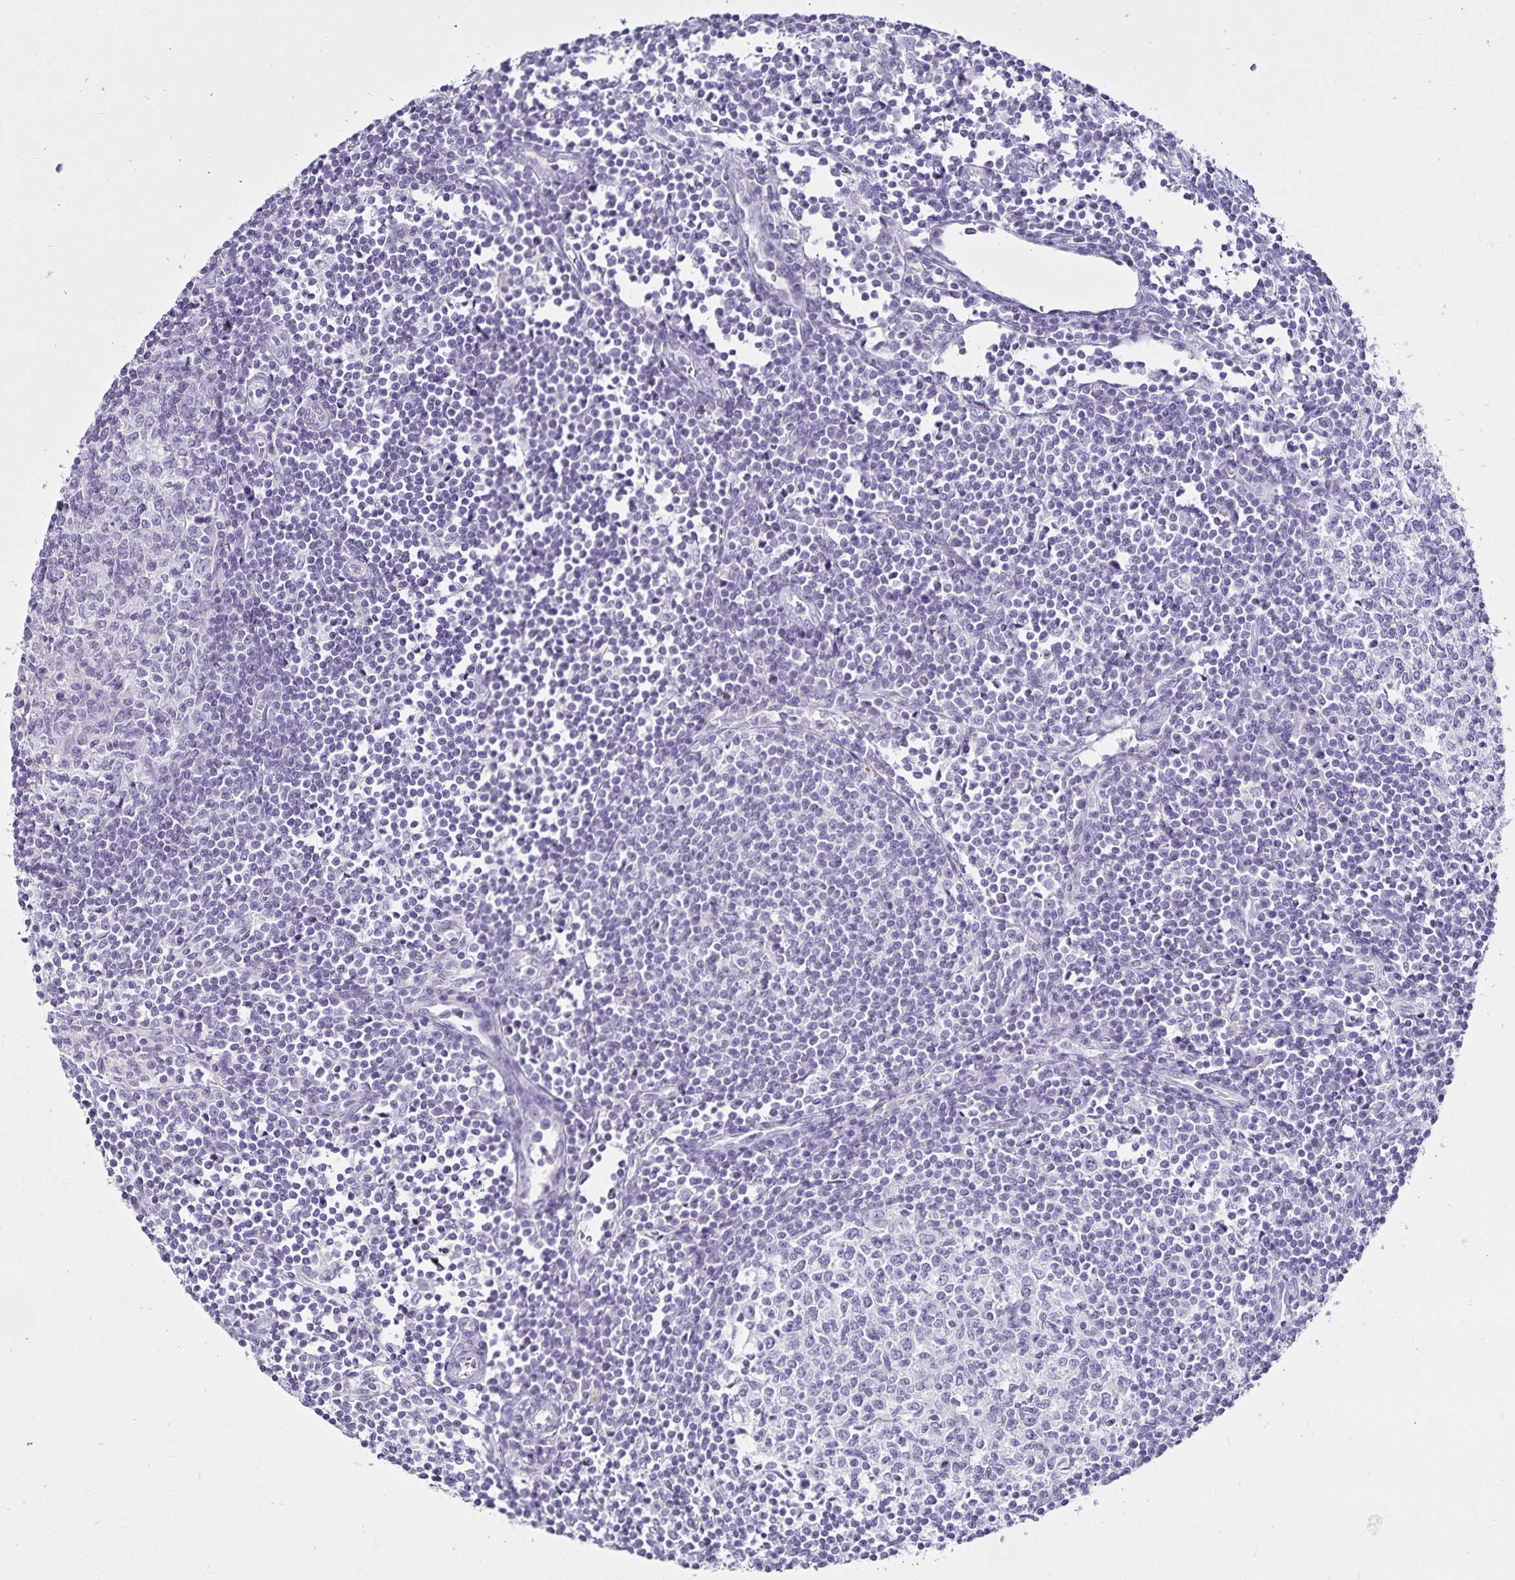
{"staining": {"intensity": "negative", "quantity": "none", "location": "none"}, "tissue": "lymph node", "cell_type": "Germinal center cells", "image_type": "normal", "snomed": [{"axis": "morphology", "description": "Normal tissue, NOS"}, {"axis": "topography", "description": "Lymph node"}], "caption": "A micrograph of human lymph node is negative for staining in germinal center cells.", "gene": "DEFA6", "patient": {"sex": "male", "age": 67}}